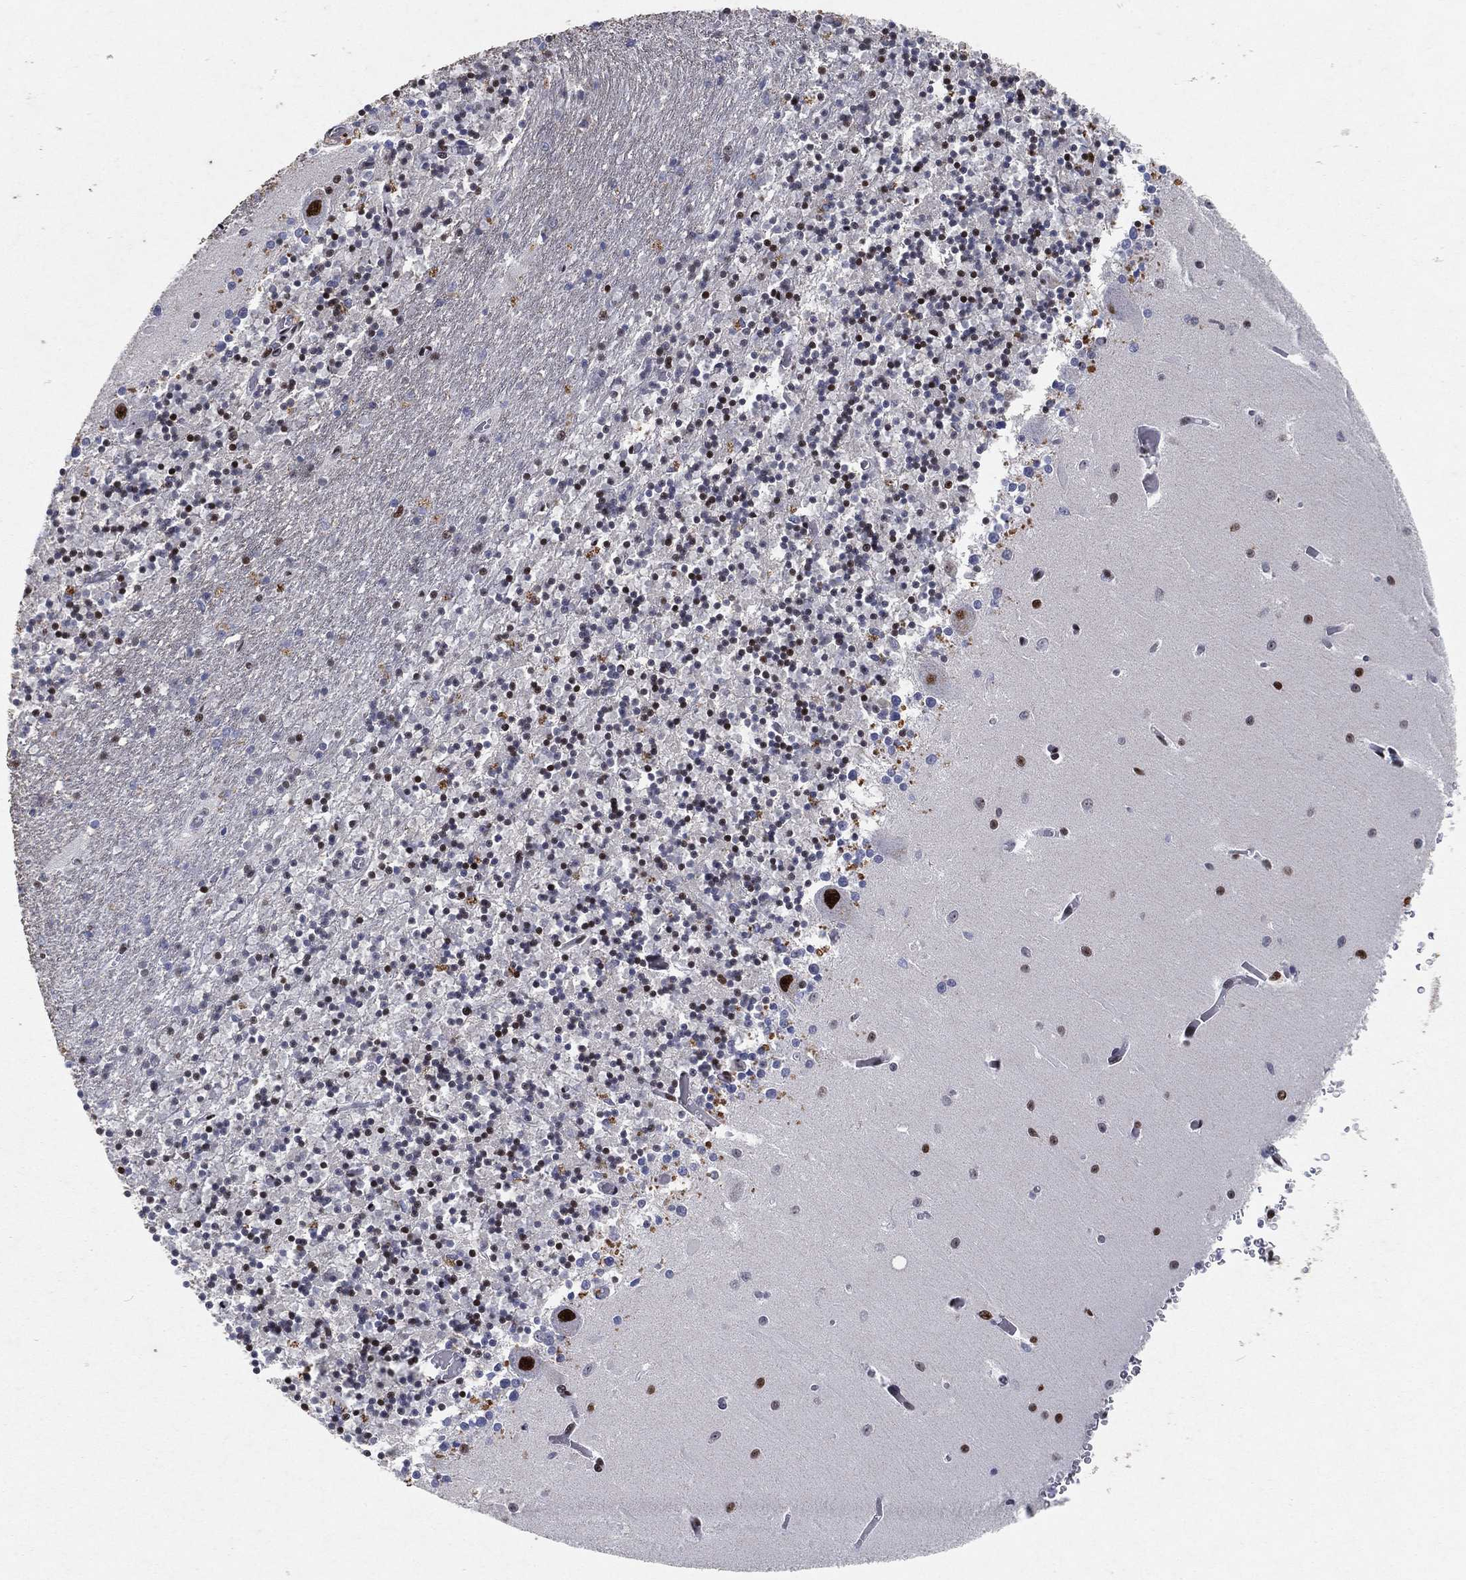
{"staining": {"intensity": "strong", "quantity": "25%-75%", "location": "nuclear"}, "tissue": "cerebellum", "cell_type": "Cells in granular layer", "image_type": "normal", "snomed": [{"axis": "morphology", "description": "Normal tissue, NOS"}, {"axis": "topography", "description": "Cerebellum"}], "caption": "Cerebellum stained with DAB (3,3'-diaminobenzidine) immunohistochemistry (IHC) demonstrates high levels of strong nuclear expression in approximately 25%-75% of cells in granular layer.", "gene": "DDX27", "patient": {"sex": "female", "age": 64}}